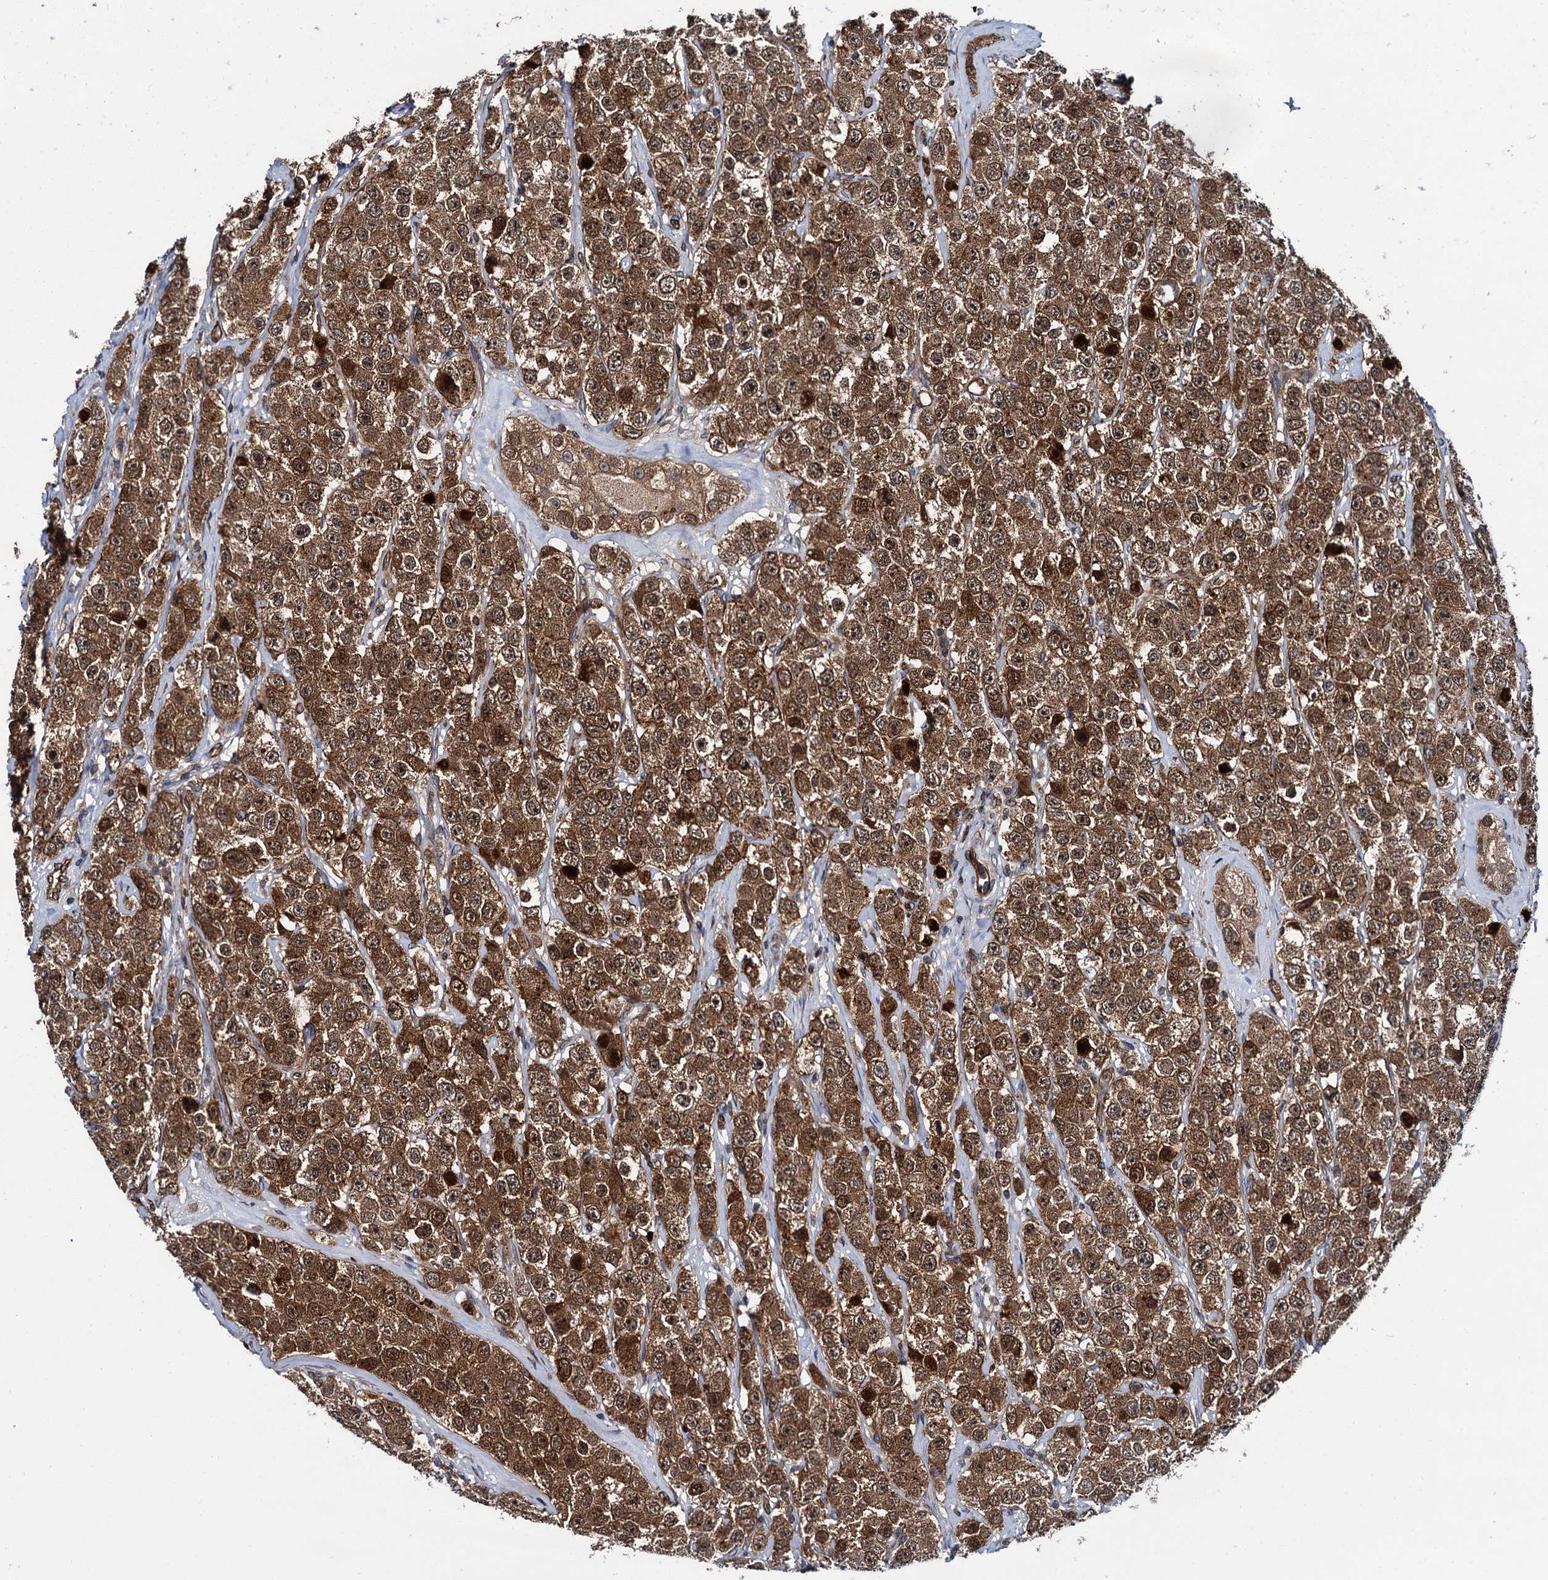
{"staining": {"intensity": "strong", "quantity": ">75%", "location": "cytoplasmic/membranous,nuclear"}, "tissue": "testis cancer", "cell_type": "Tumor cells", "image_type": "cancer", "snomed": [{"axis": "morphology", "description": "Seminoma, NOS"}, {"axis": "topography", "description": "Testis"}], "caption": "The photomicrograph displays a brown stain indicating the presence of a protein in the cytoplasmic/membranous and nuclear of tumor cells in testis seminoma.", "gene": "ZFYVE19", "patient": {"sex": "male", "age": 28}}